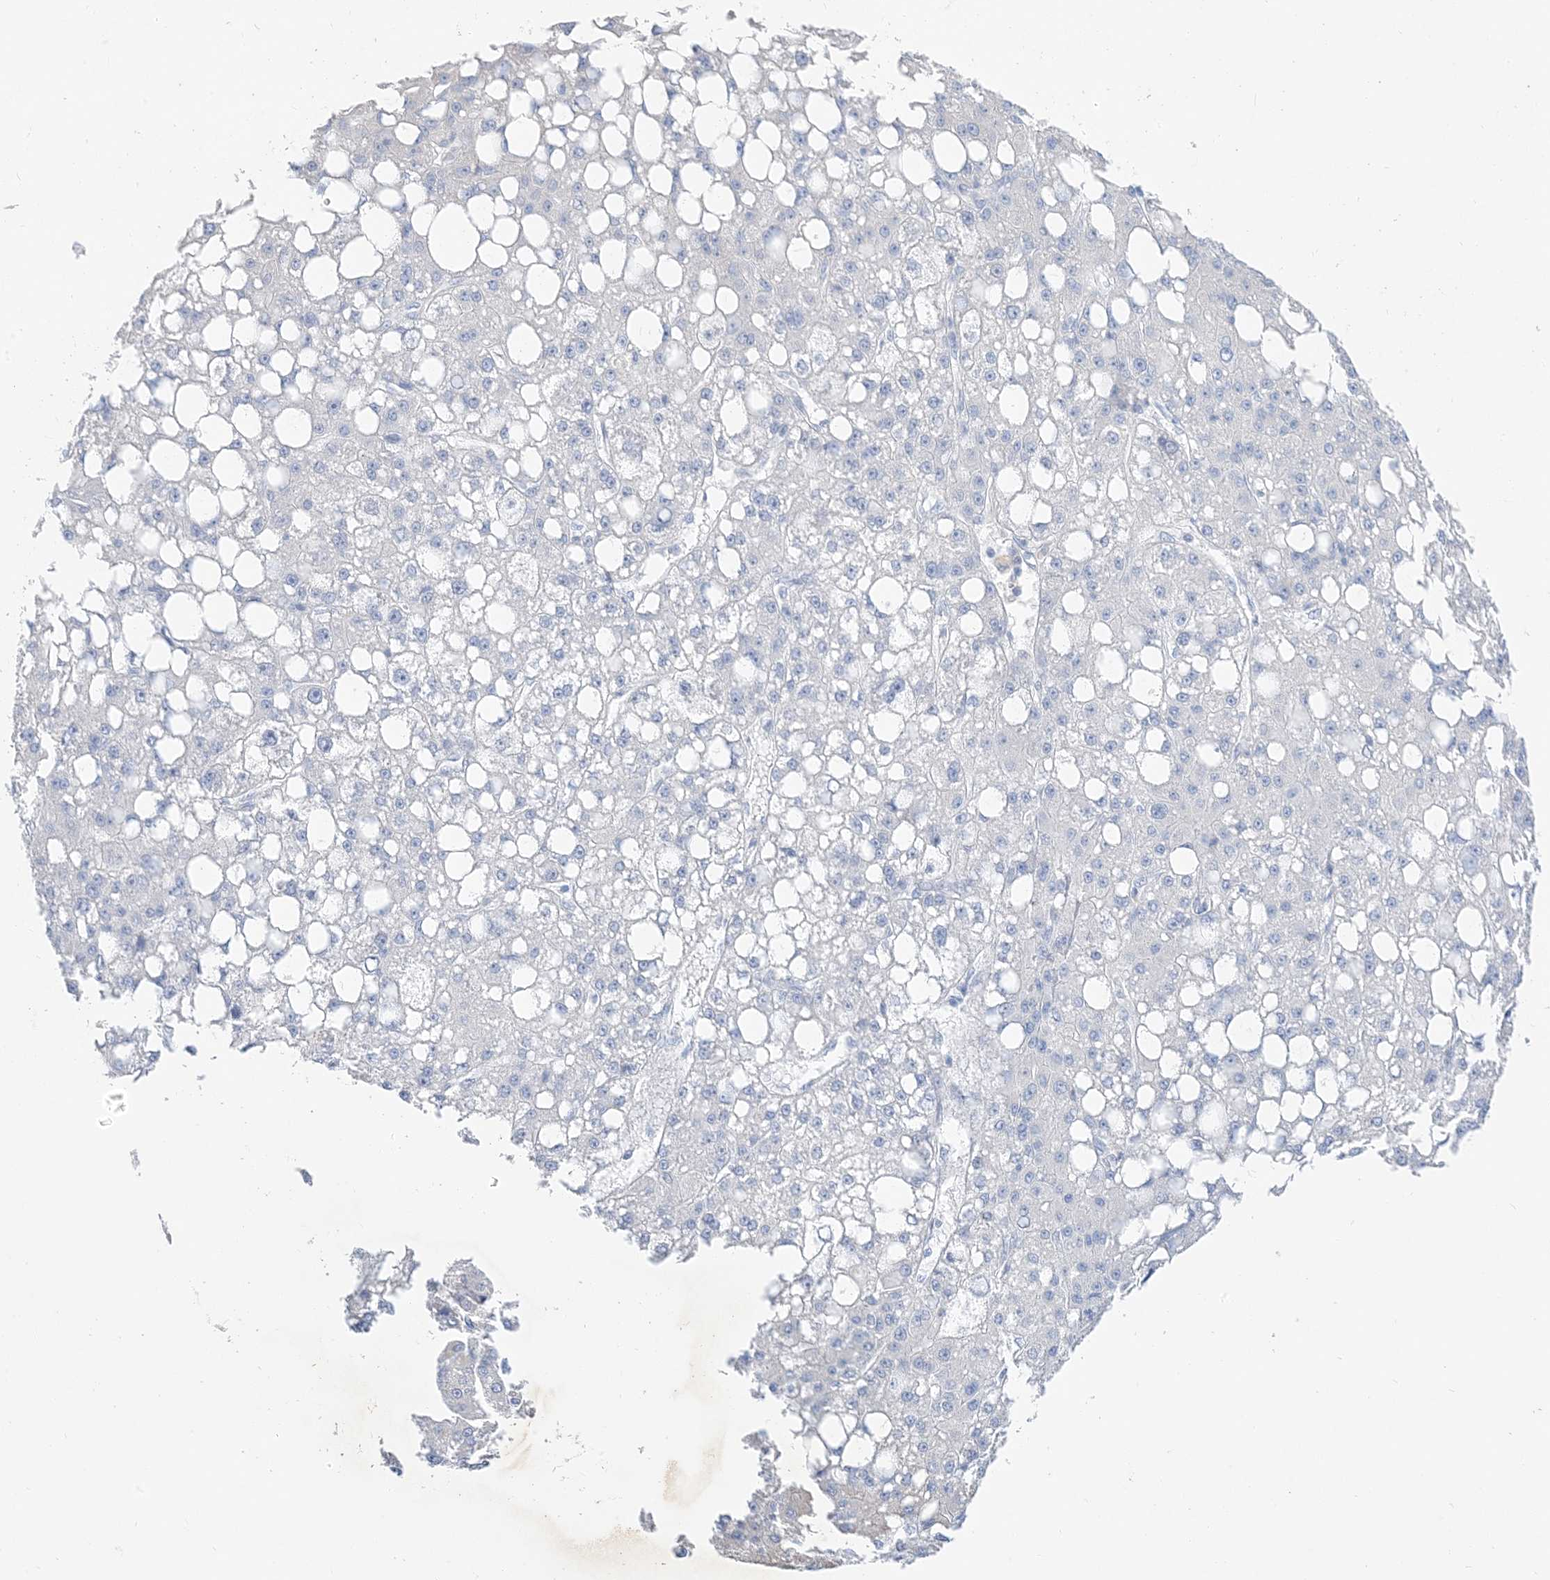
{"staining": {"intensity": "negative", "quantity": "none", "location": "none"}, "tissue": "liver cancer", "cell_type": "Tumor cells", "image_type": "cancer", "snomed": [{"axis": "morphology", "description": "Carcinoma, Hepatocellular, NOS"}, {"axis": "topography", "description": "Liver"}], "caption": "IHC micrograph of liver hepatocellular carcinoma stained for a protein (brown), which reveals no staining in tumor cells.", "gene": "MUC17", "patient": {"sex": "male", "age": 67}}